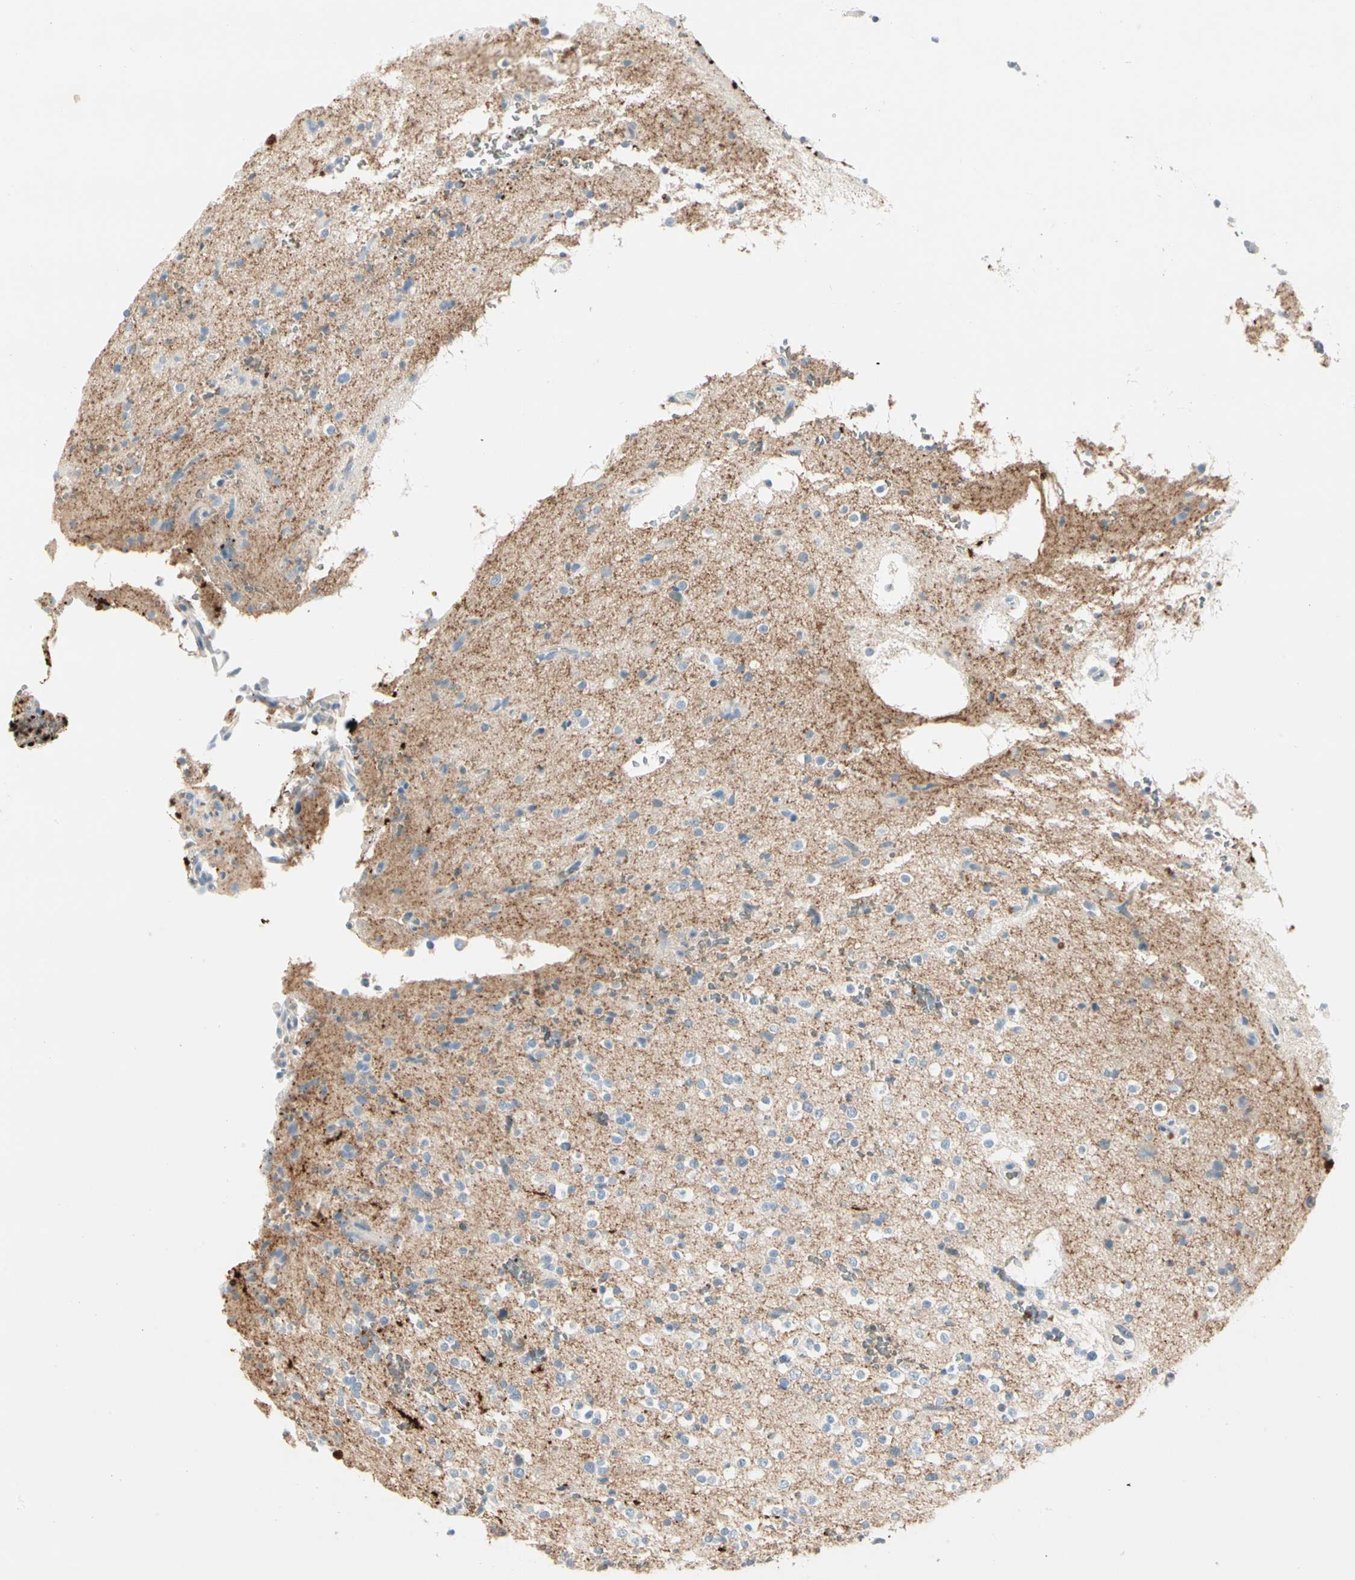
{"staining": {"intensity": "negative", "quantity": "none", "location": "none"}, "tissue": "glioma", "cell_type": "Tumor cells", "image_type": "cancer", "snomed": [{"axis": "morphology", "description": "Glioma, malignant, High grade"}, {"axis": "topography", "description": "Brain"}], "caption": "This is an immunohistochemistry photomicrograph of glioma. There is no expression in tumor cells.", "gene": "CA1", "patient": {"sex": "male", "age": 47}}